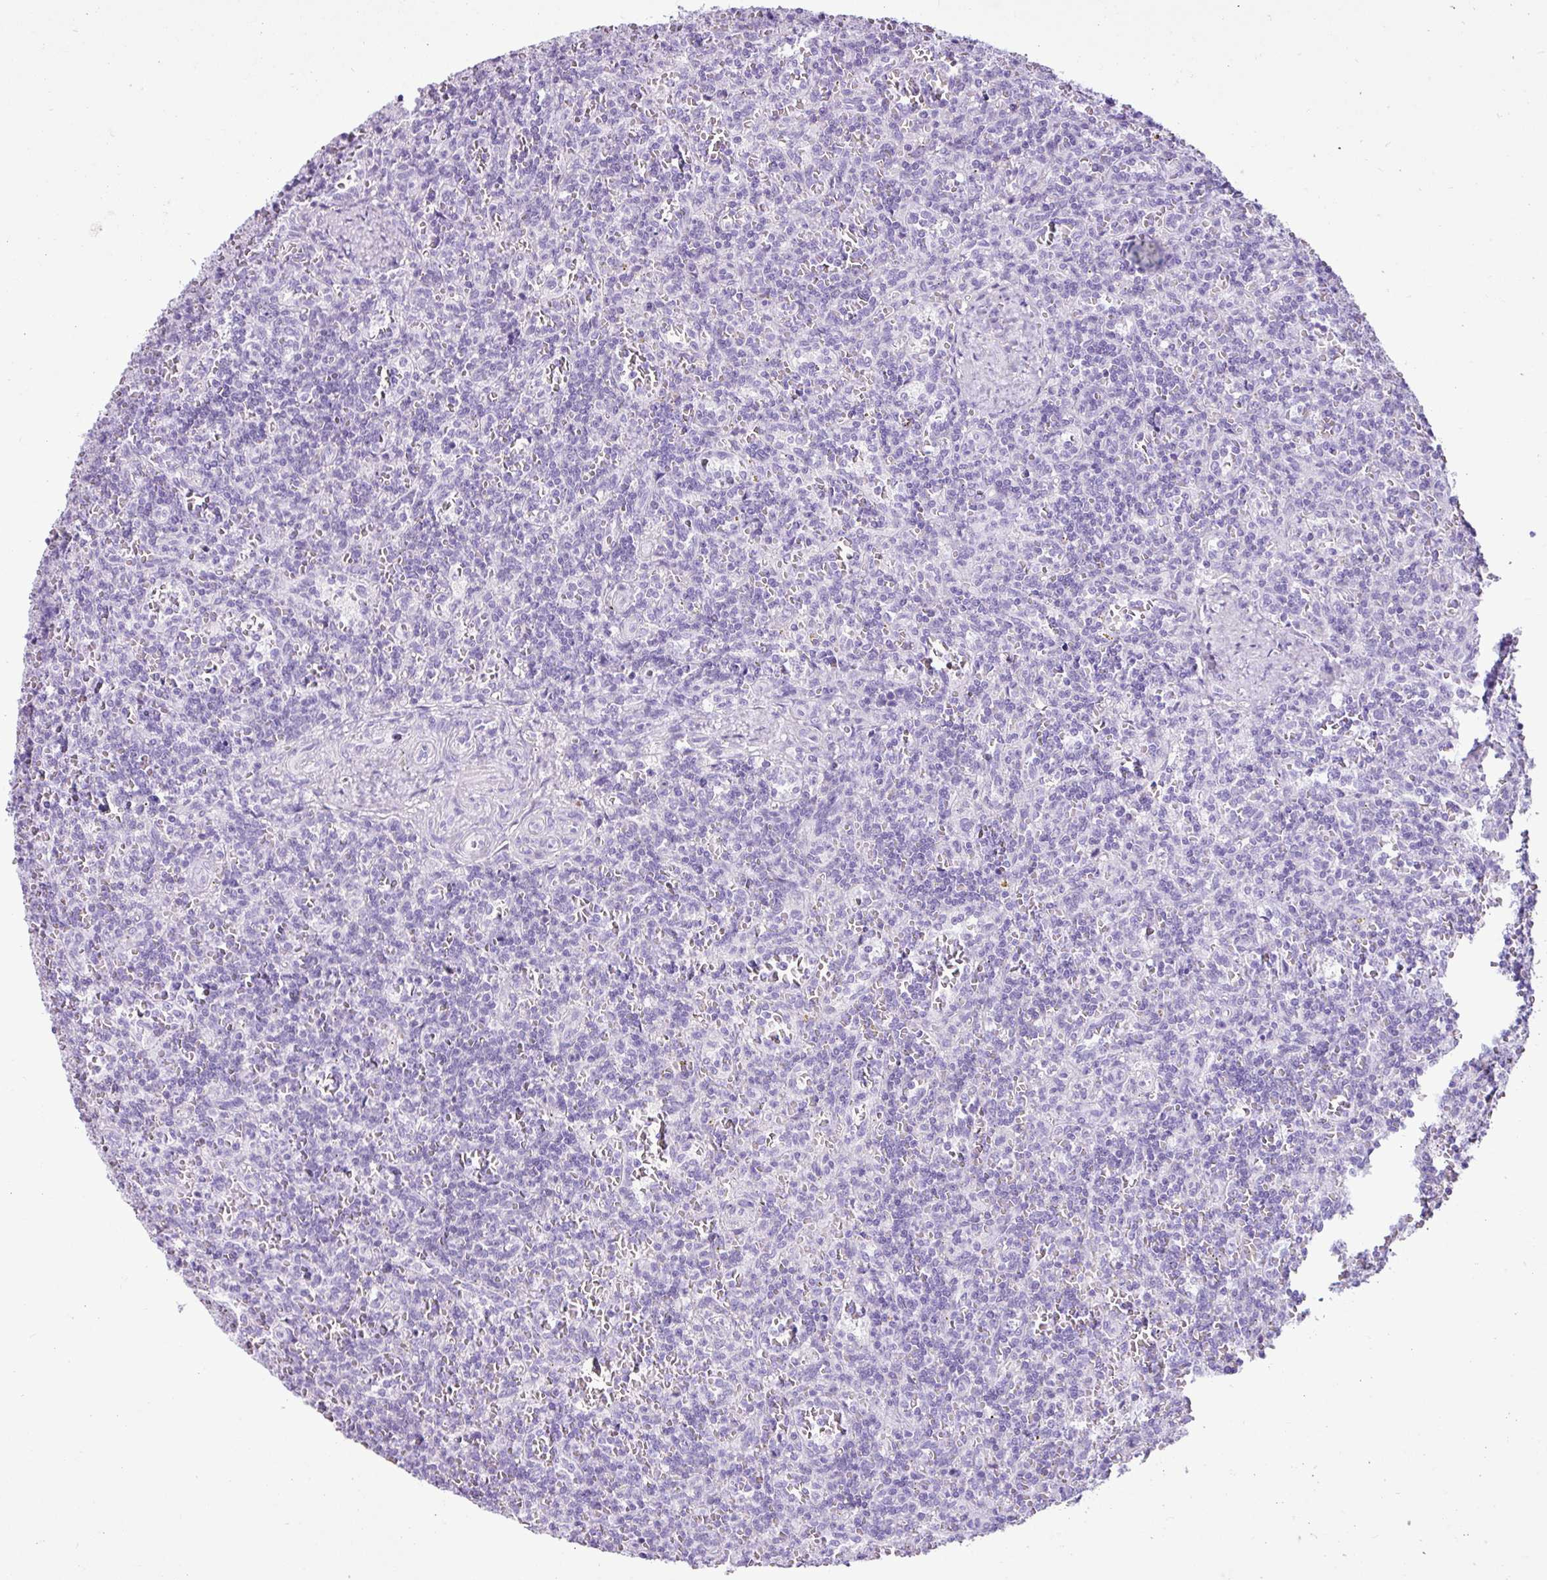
{"staining": {"intensity": "negative", "quantity": "none", "location": "none"}, "tissue": "lymphoma", "cell_type": "Tumor cells", "image_type": "cancer", "snomed": [{"axis": "morphology", "description": "Malignant lymphoma, non-Hodgkin's type, Low grade"}, {"axis": "topography", "description": "Spleen"}], "caption": "Protein analysis of low-grade malignant lymphoma, non-Hodgkin's type displays no significant staining in tumor cells.", "gene": "LILRB4", "patient": {"sex": "male", "age": 73}}